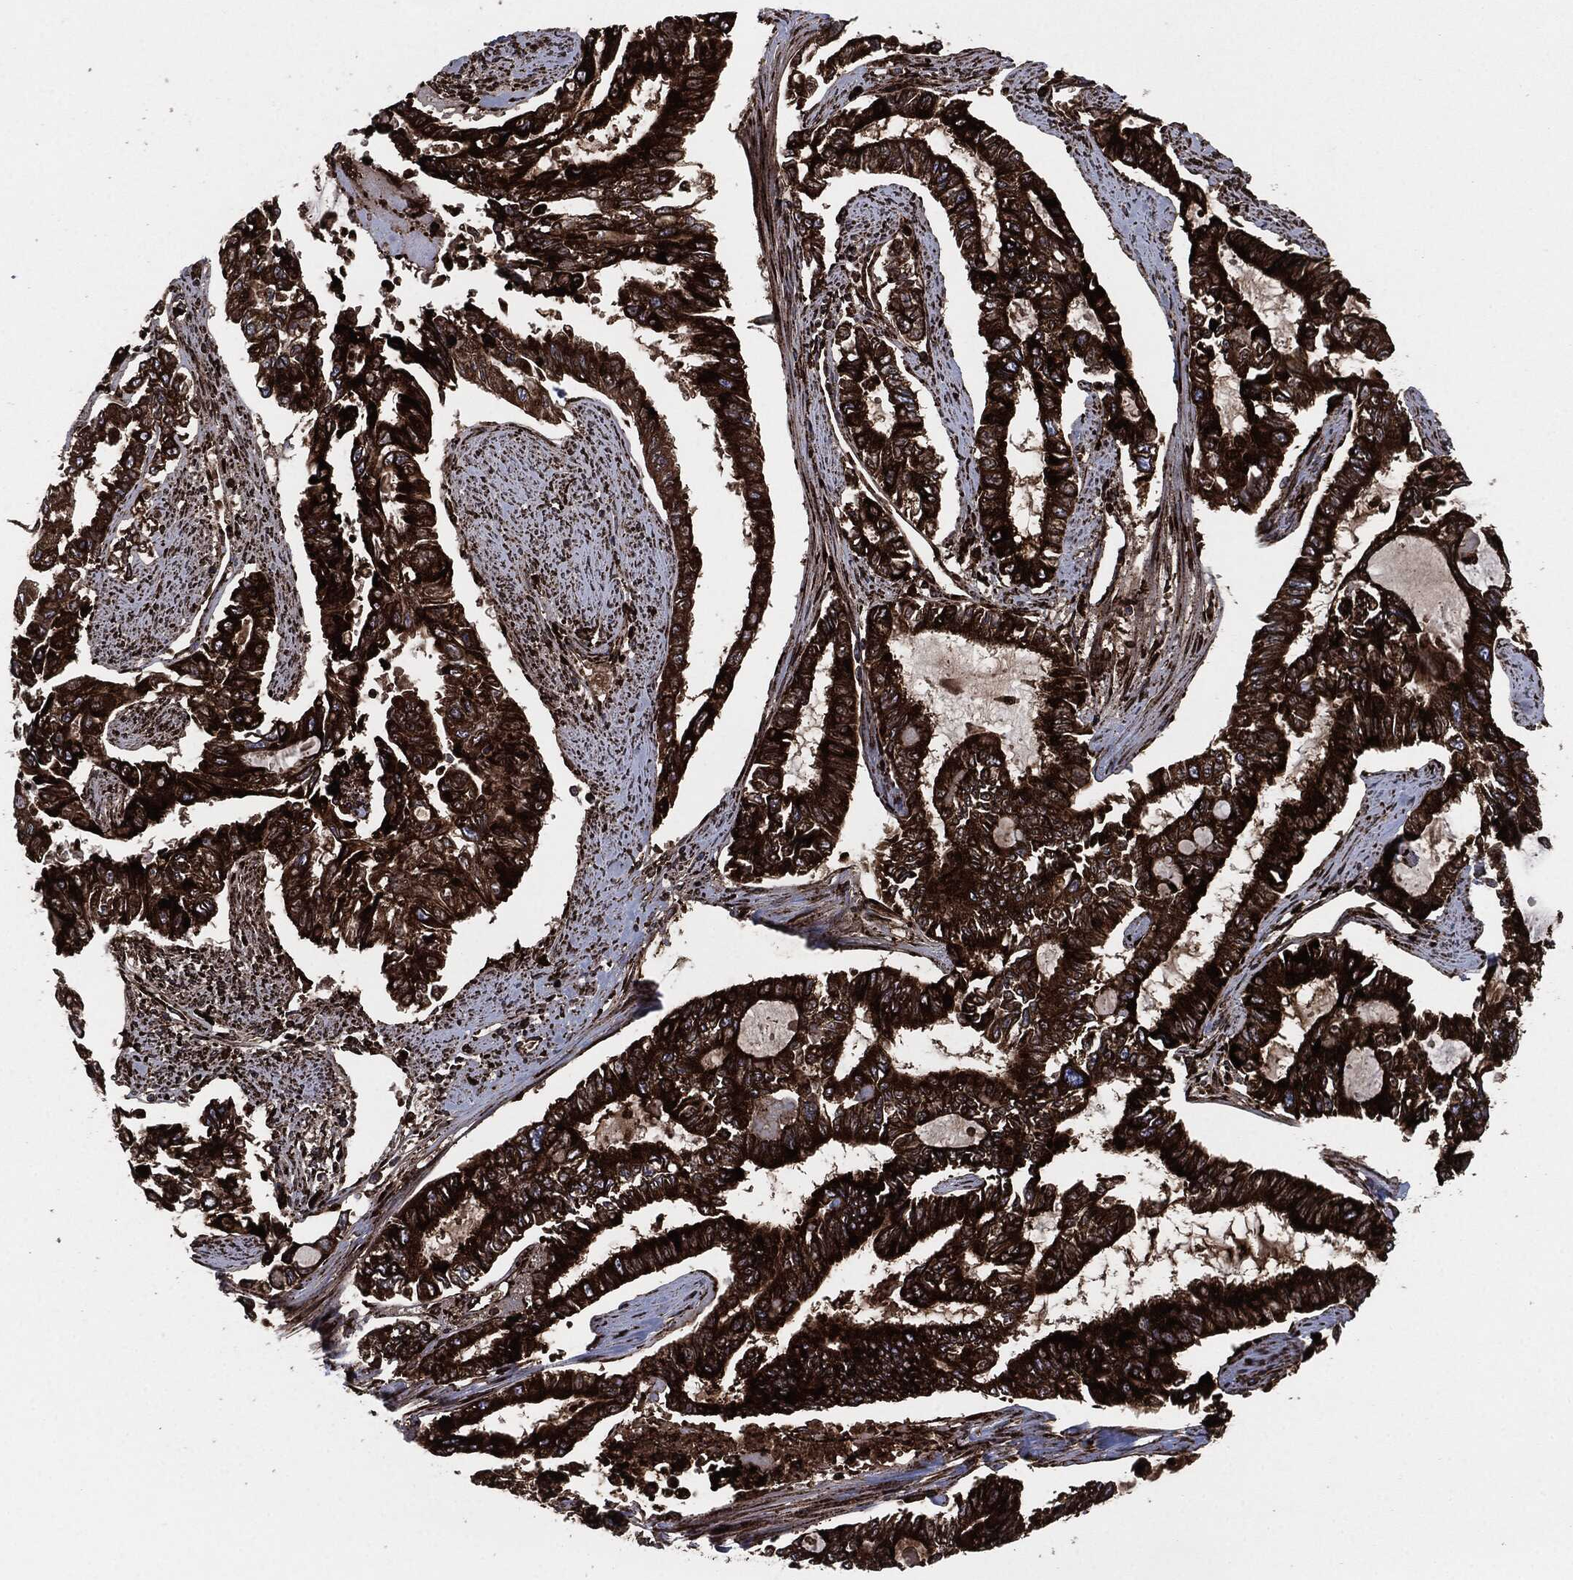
{"staining": {"intensity": "strong", "quantity": ">75%", "location": "cytoplasmic/membranous"}, "tissue": "endometrial cancer", "cell_type": "Tumor cells", "image_type": "cancer", "snomed": [{"axis": "morphology", "description": "Adenocarcinoma, NOS"}, {"axis": "topography", "description": "Uterus"}], "caption": "High-magnification brightfield microscopy of endometrial adenocarcinoma stained with DAB (brown) and counterstained with hematoxylin (blue). tumor cells exhibit strong cytoplasmic/membranous expression is appreciated in approximately>75% of cells.", "gene": "CALR", "patient": {"sex": "female", "age": 59}}